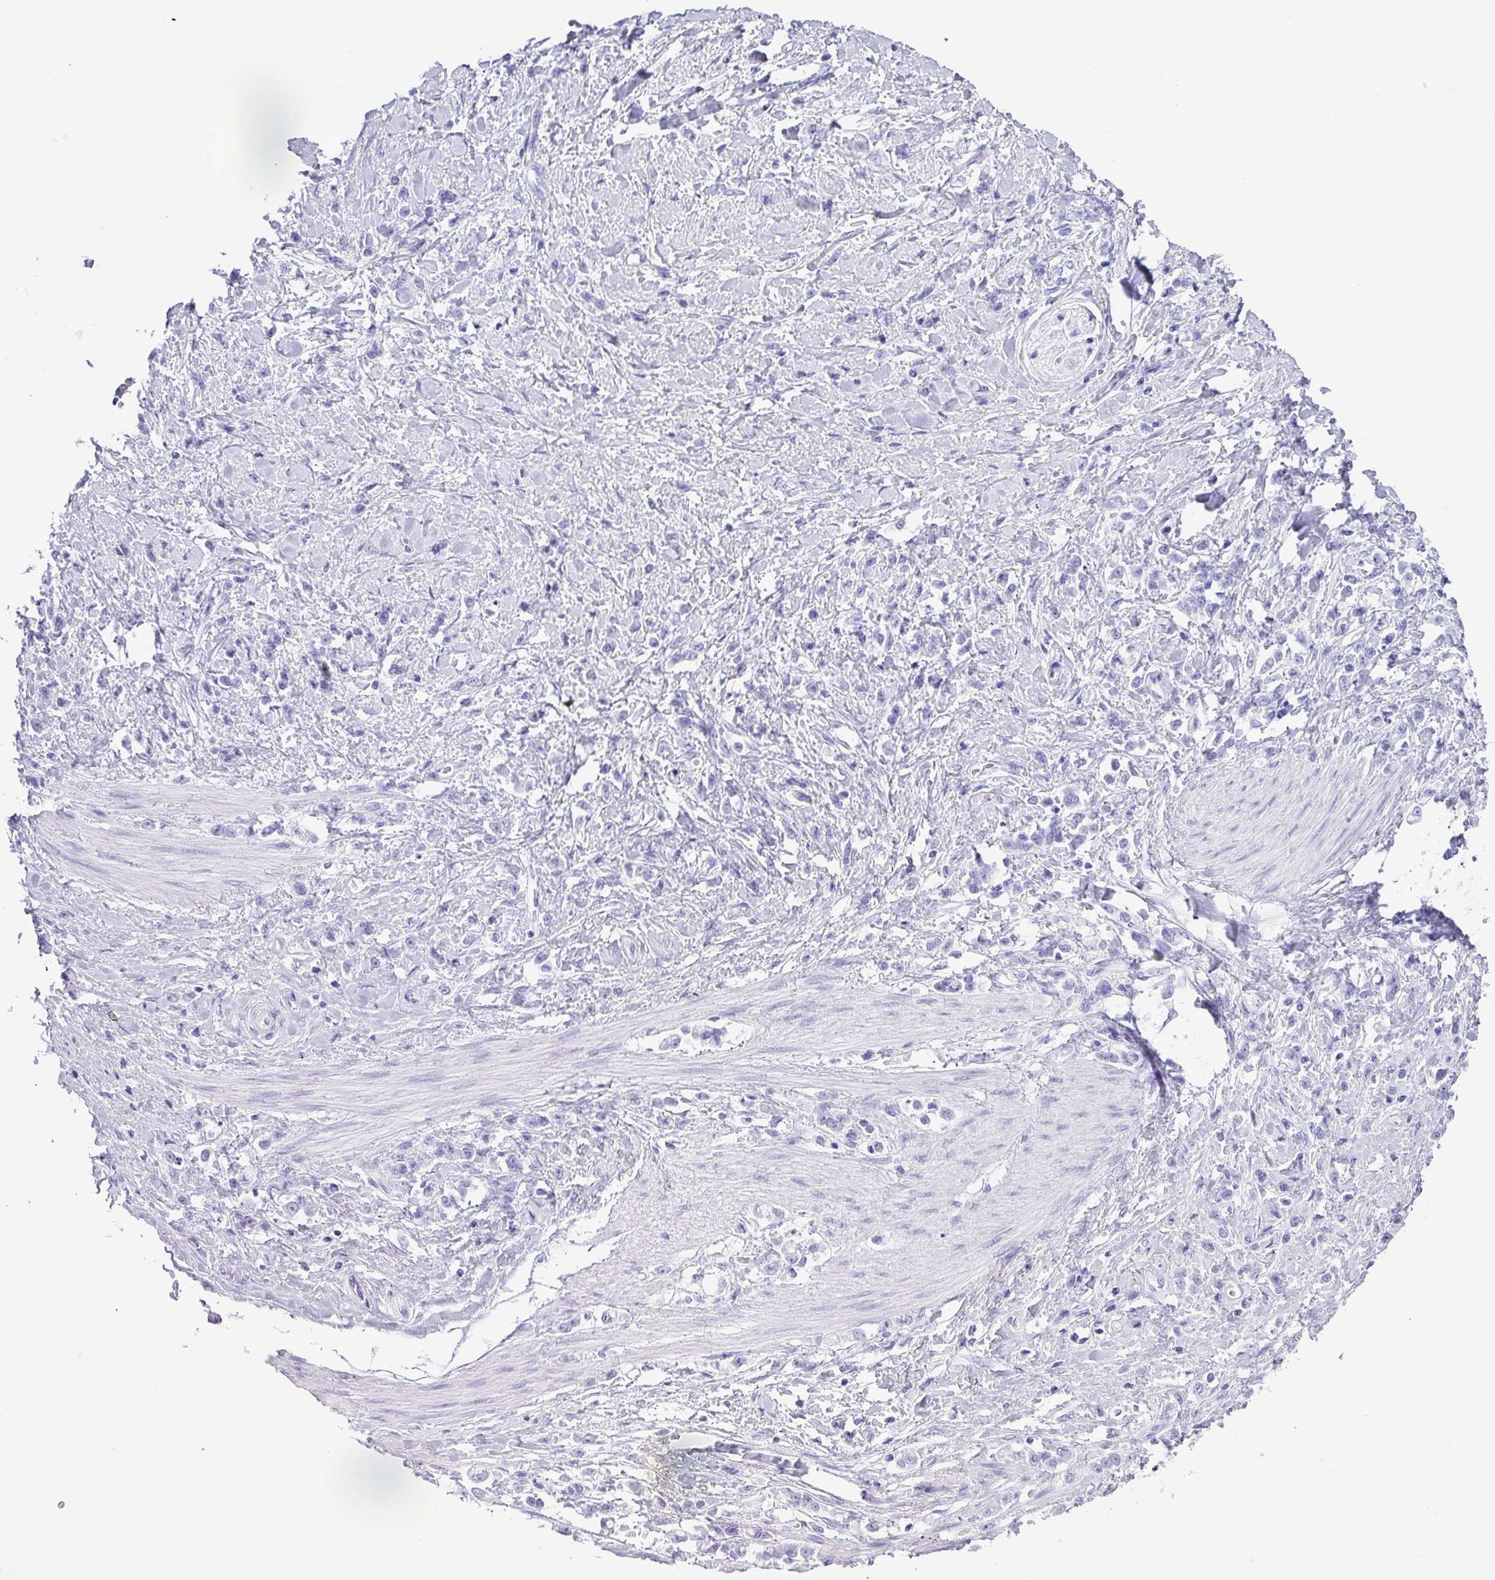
{"staining": {"intensity": "negative", "quantity": "none", "location": "none"}, "tissue": "stomach cancer", "cell_type": "Tumor cells", "image_type": "cancer", "snomed": [{"axis": "morphology", "description": "Adenocarcinoma, NOS"}, {"axis": "topography", "description": "Stomach"}], "caption": "Immunohistochemistry (IHC) of human stomach cancer (adenocarcinoma) shows no staining in tumor cells. (Stains: DAB (3,3'-diaminobenzidine) immunohistochemistry (IHC) with hematoxylin counter stain, Microscopy: brightfield microscopy at high magnification).", "gene": "ZNF568", "patient": {"sex": "female", "age": 60}}